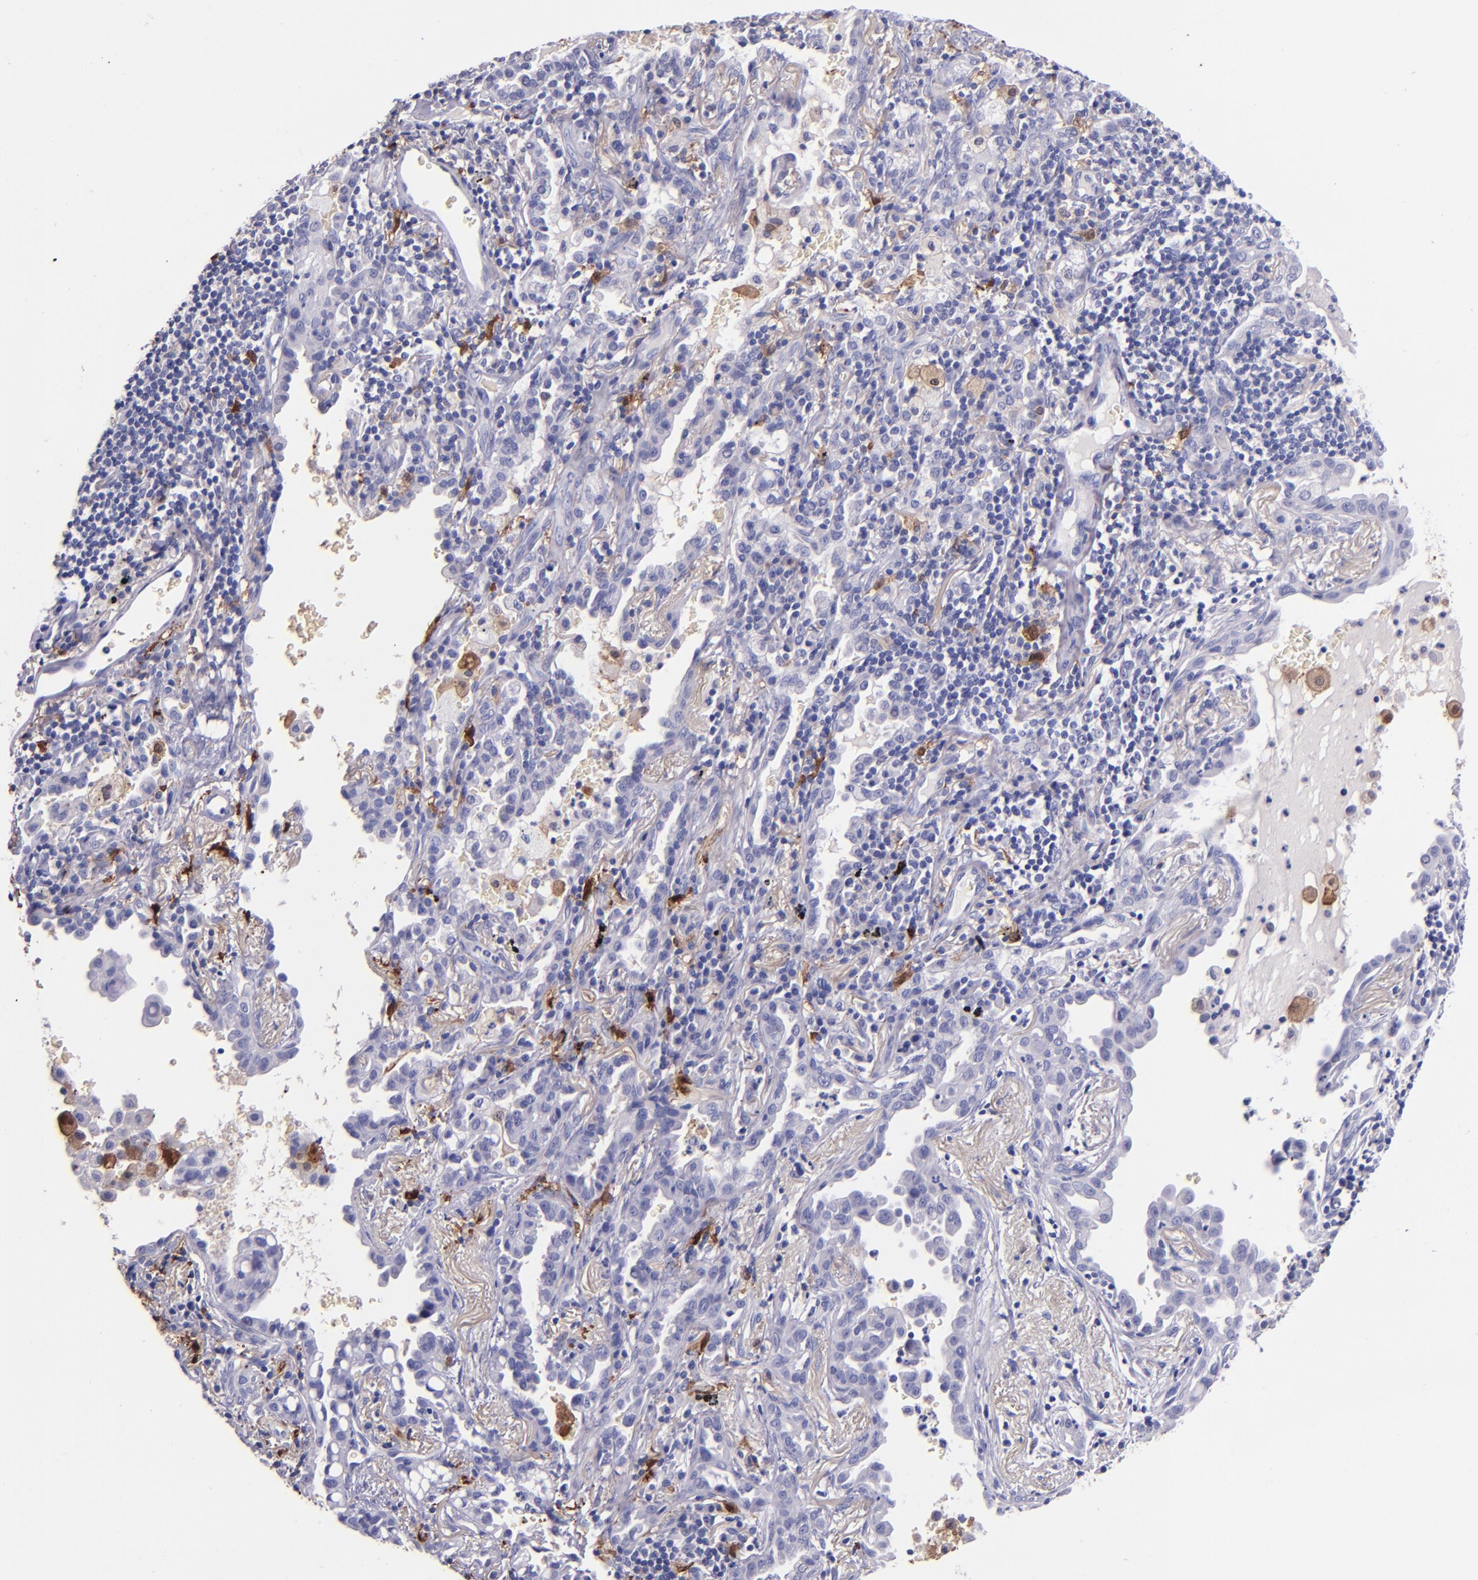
{"staining": {"intensity": "negative", "quantity": "none", "location": "none"}, "tissue": "lung cancer", "cell_type": "Tumor cells", "image_type": "cancer", "snomed": [{"axis": "morphology", "description": "Adenocarcinoma, NOS"}, {"axis": "topography", "description": "Lung"}], "caption": "Histopathology image shows no protein positivity in tumor cells of lung cancer (adenocarcinoma) tissue.", "gene": "F13A1", "patient": {"sex": "female", "age": 50}}